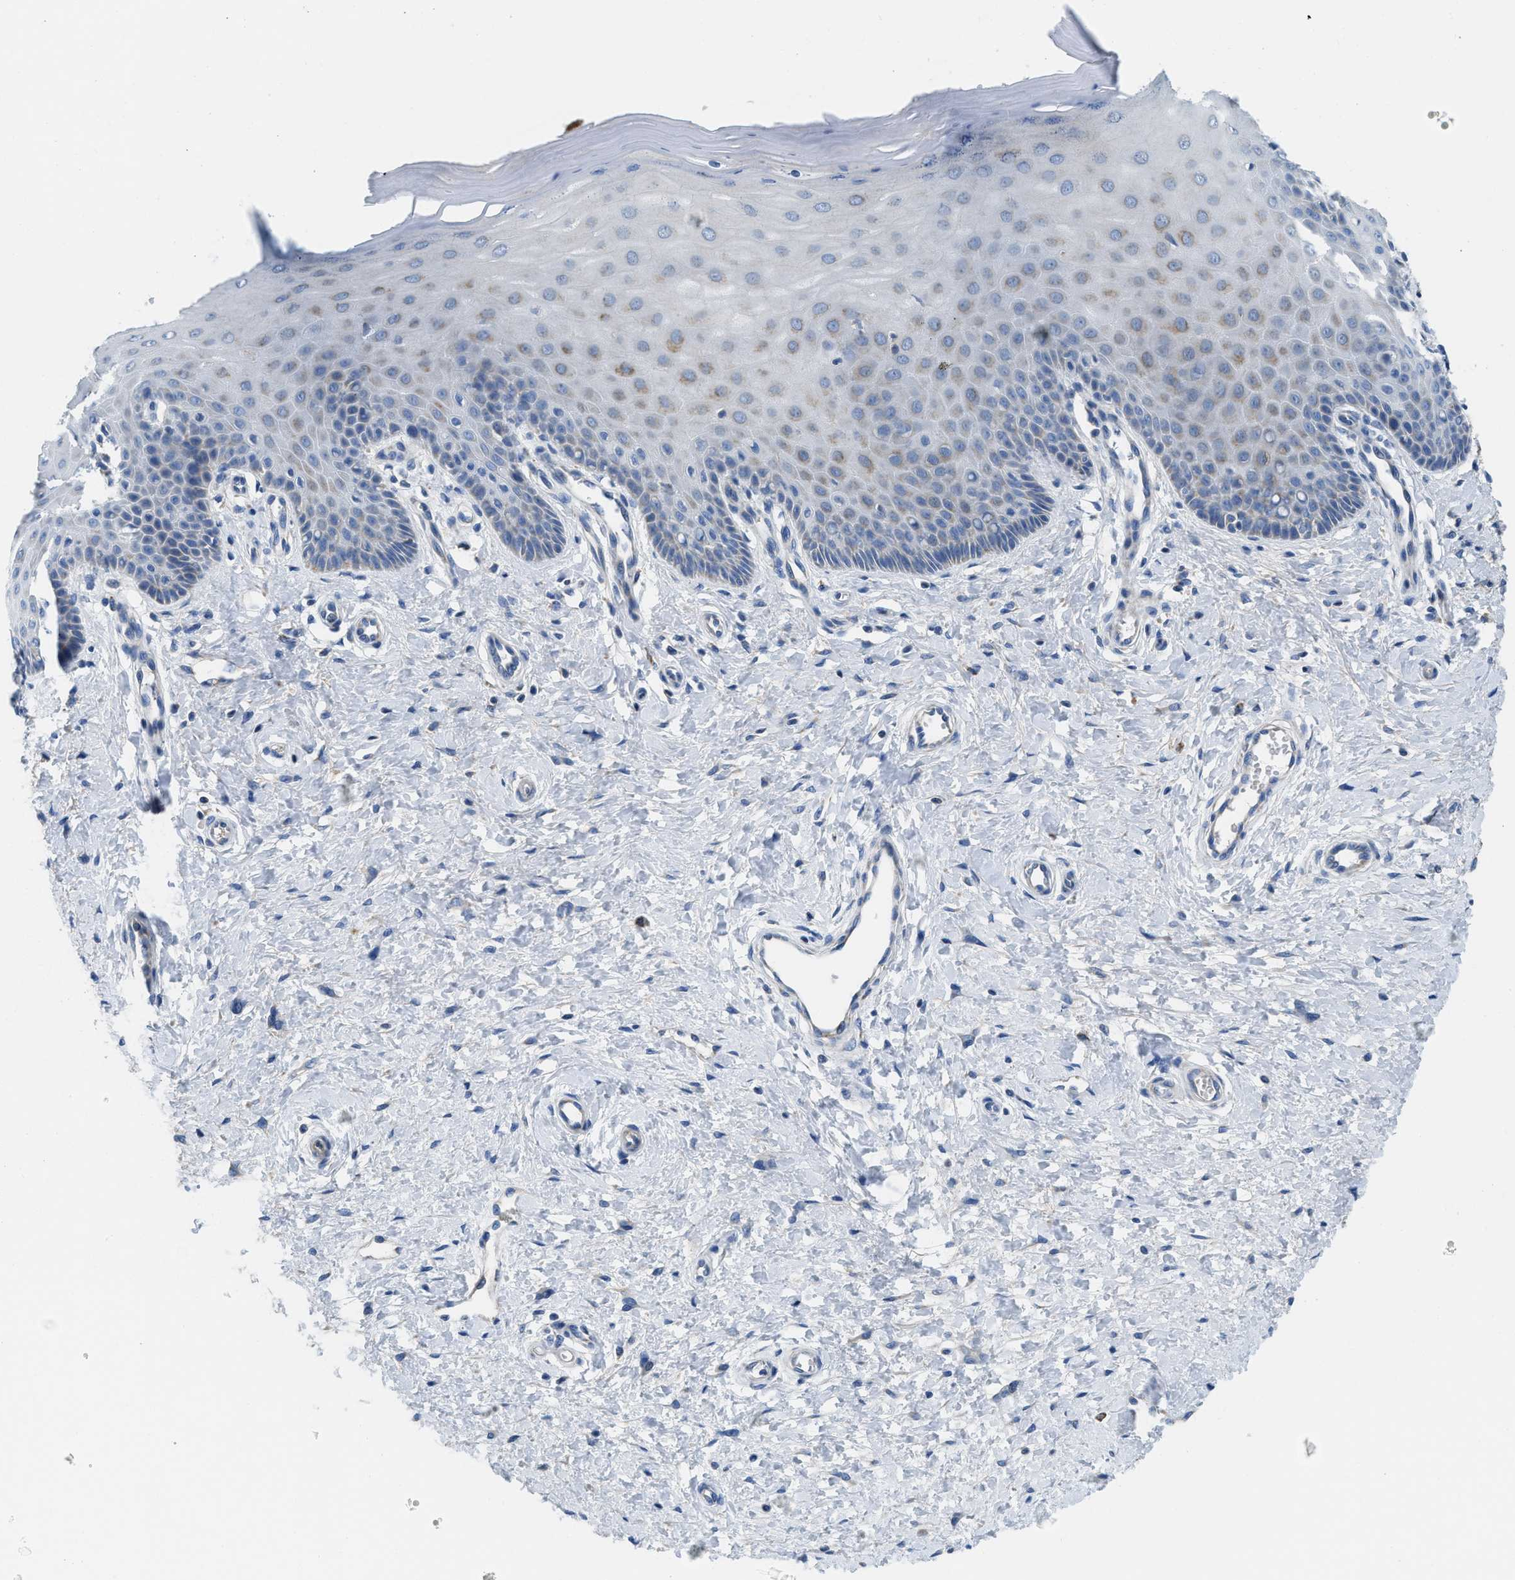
{"staining": {"intensity": "weak", "quantity": "<25%", "location": "cytoplasmic/membranous"}, "tissue": "cervix", "cell_type": "Glandular cells", "image_type": "normal", "snomed": [{"axis": "morphology", "description": "Normal tissue, NOS"}, {"axis": "topography", "description": "Cervix"}], "caption": "The photomicrograph shows no staining of glandular cells in unremarkable cervix.", "gene": "SLC25A13", "patient": {"sex": "female", "age": 55}}